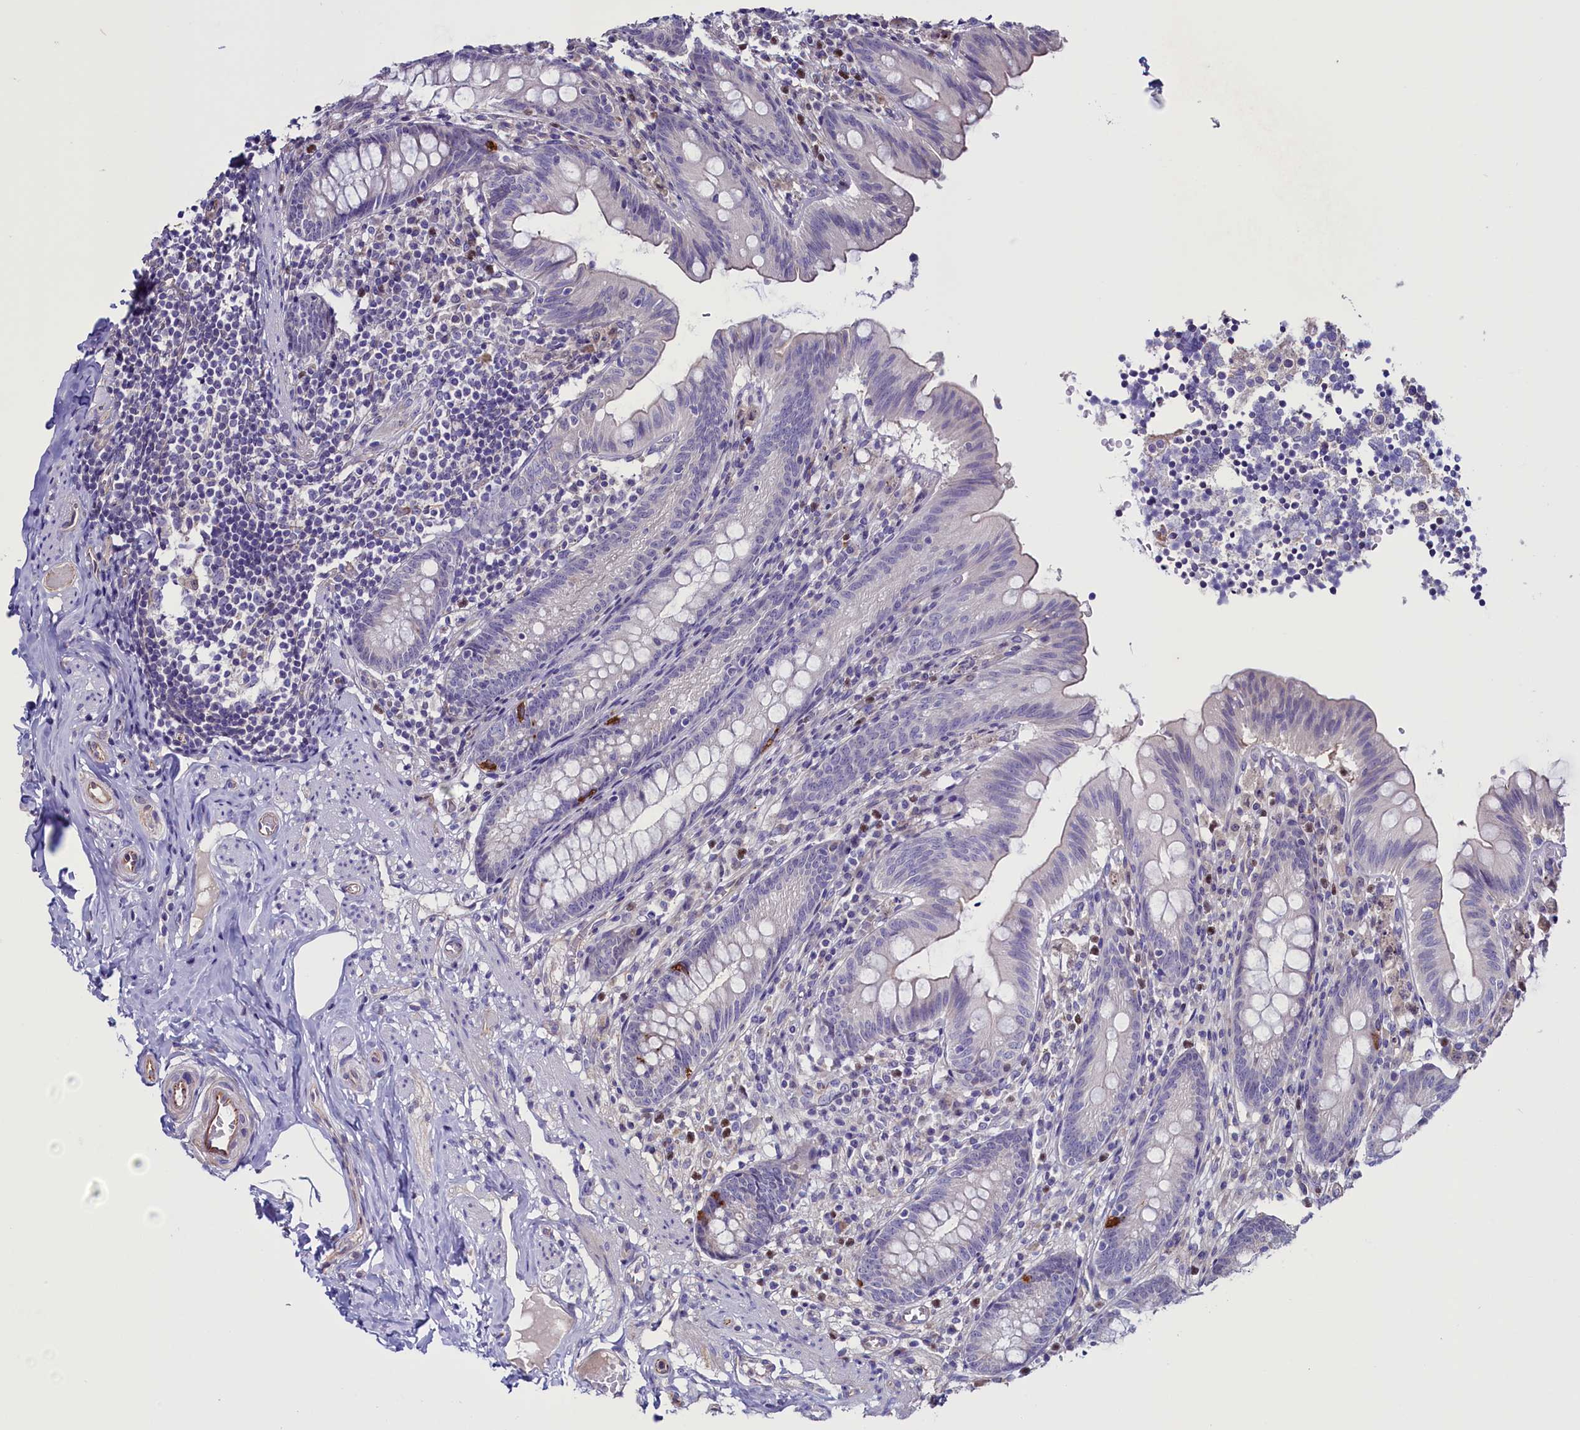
{"staining": {"intensity": "moderate", "quantity": "<25%", "location": "cytoplasmic/membranous"}, "tissue": "appendix", "cell_type": "Glandular cells", "image_type": "normal", "snomed": [{"axis": "morphology", "description": "Normal tissue, NOS"}, {"axis": "topography", "description": "Appendix"}], "caption": "Immunohistochemical staining of unremarkable appendix displays low levels of moderate cytoplasmic/membranous positivity in about <25% of glandular cells. (IHC, brightfield microscopy, high magnification).", "gene": "PDILT", "patient": {"sex": "male", "age": 55}}